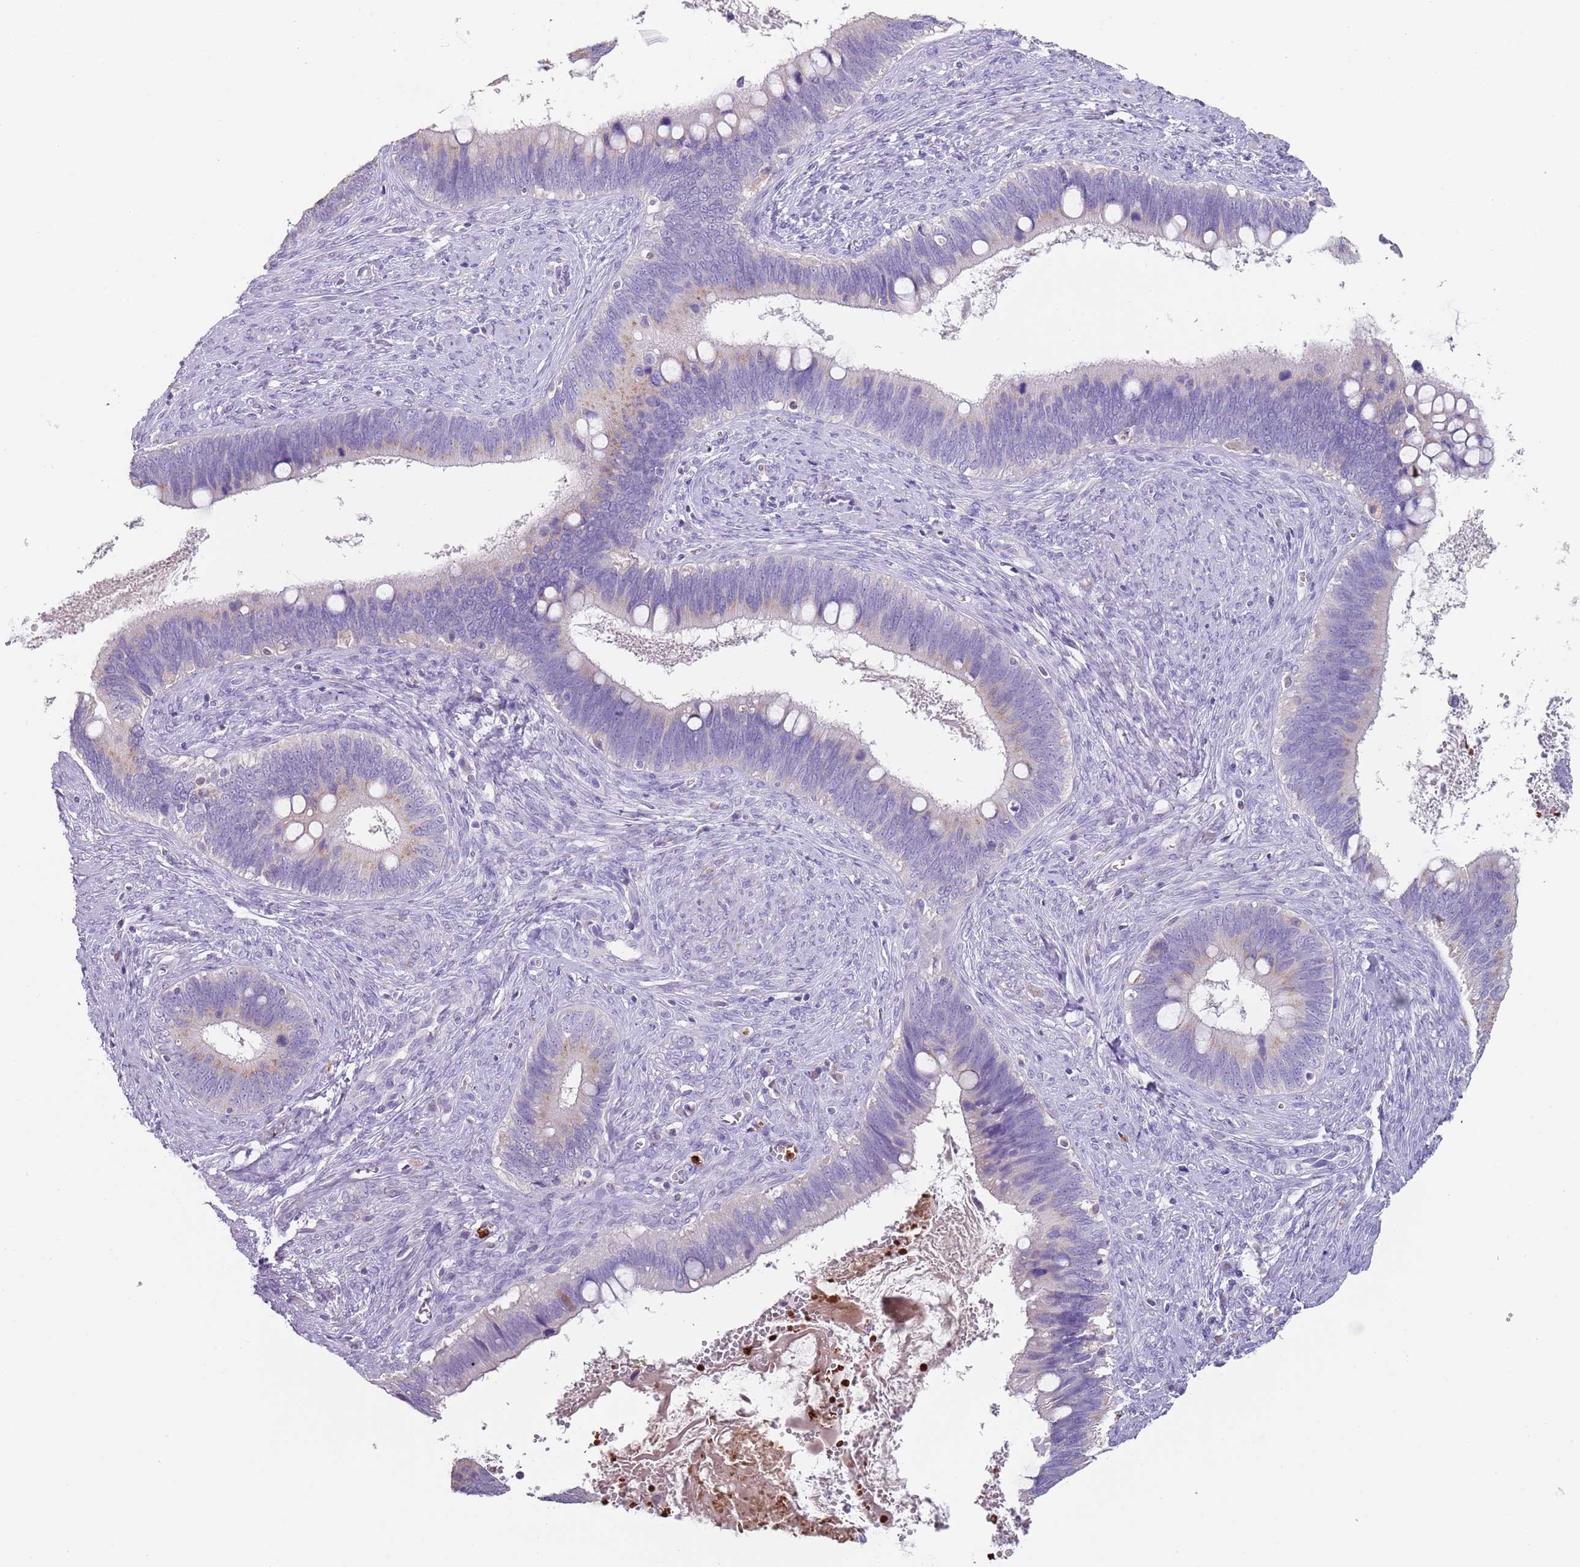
{"staining": {"intensity": "negative", "quantity": "none", "location": "none"}, "tissue": "cervical cancer", "cell_type": "Tumor cells", "image_type": "cancer", "snomed": [{"axis": "morphology", "description": "Adenocarcinoma, NOS"}, {"axis": "topography", "description": "Cervix"}], "caption": "Human cervical cancer stained for a protein using immunohistochemistry demonstrates no positivity in tumor cells.", "gene": "TMEM251", "patient": {"sex": "female", "age": 42}}